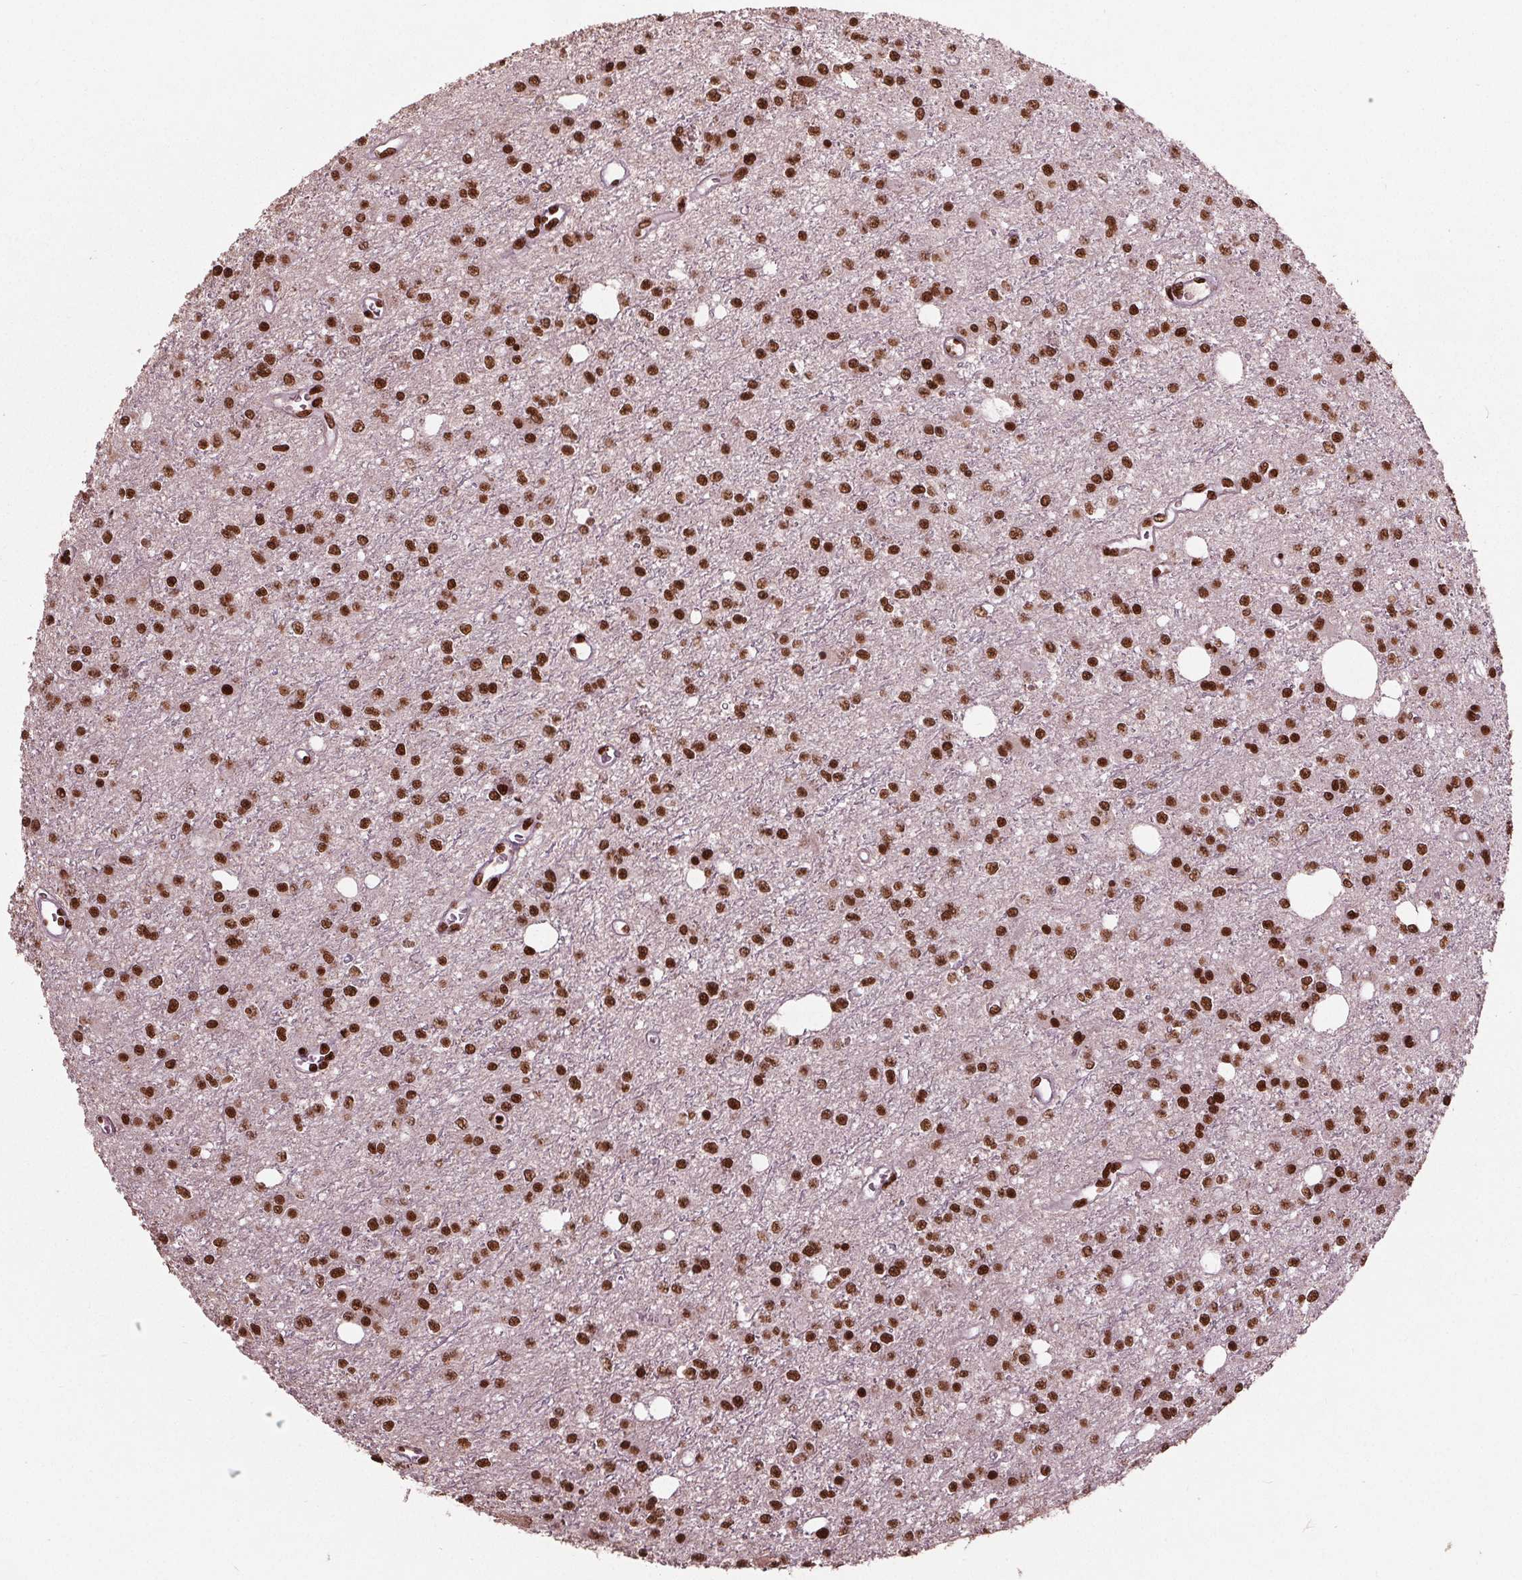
{"staining": {"intensity": "strong", "quantity": ">75%", "location": "nuclear"}, "tissue": "glioma", "cell_type": "Tumor cells", "image_type": "cancer", "snomed": [{"axis": "morphology", "description": "Glioma, malignant, Low grade"}, {"axis": "topography", "description": "Brain"}], "caption": "A brown stain shows strong nuclear positivity of a protein in malignant glioma (low-grade) tumor cells.", "gene": "BRD4", "patient": {"sex": "female", "age": 45}}